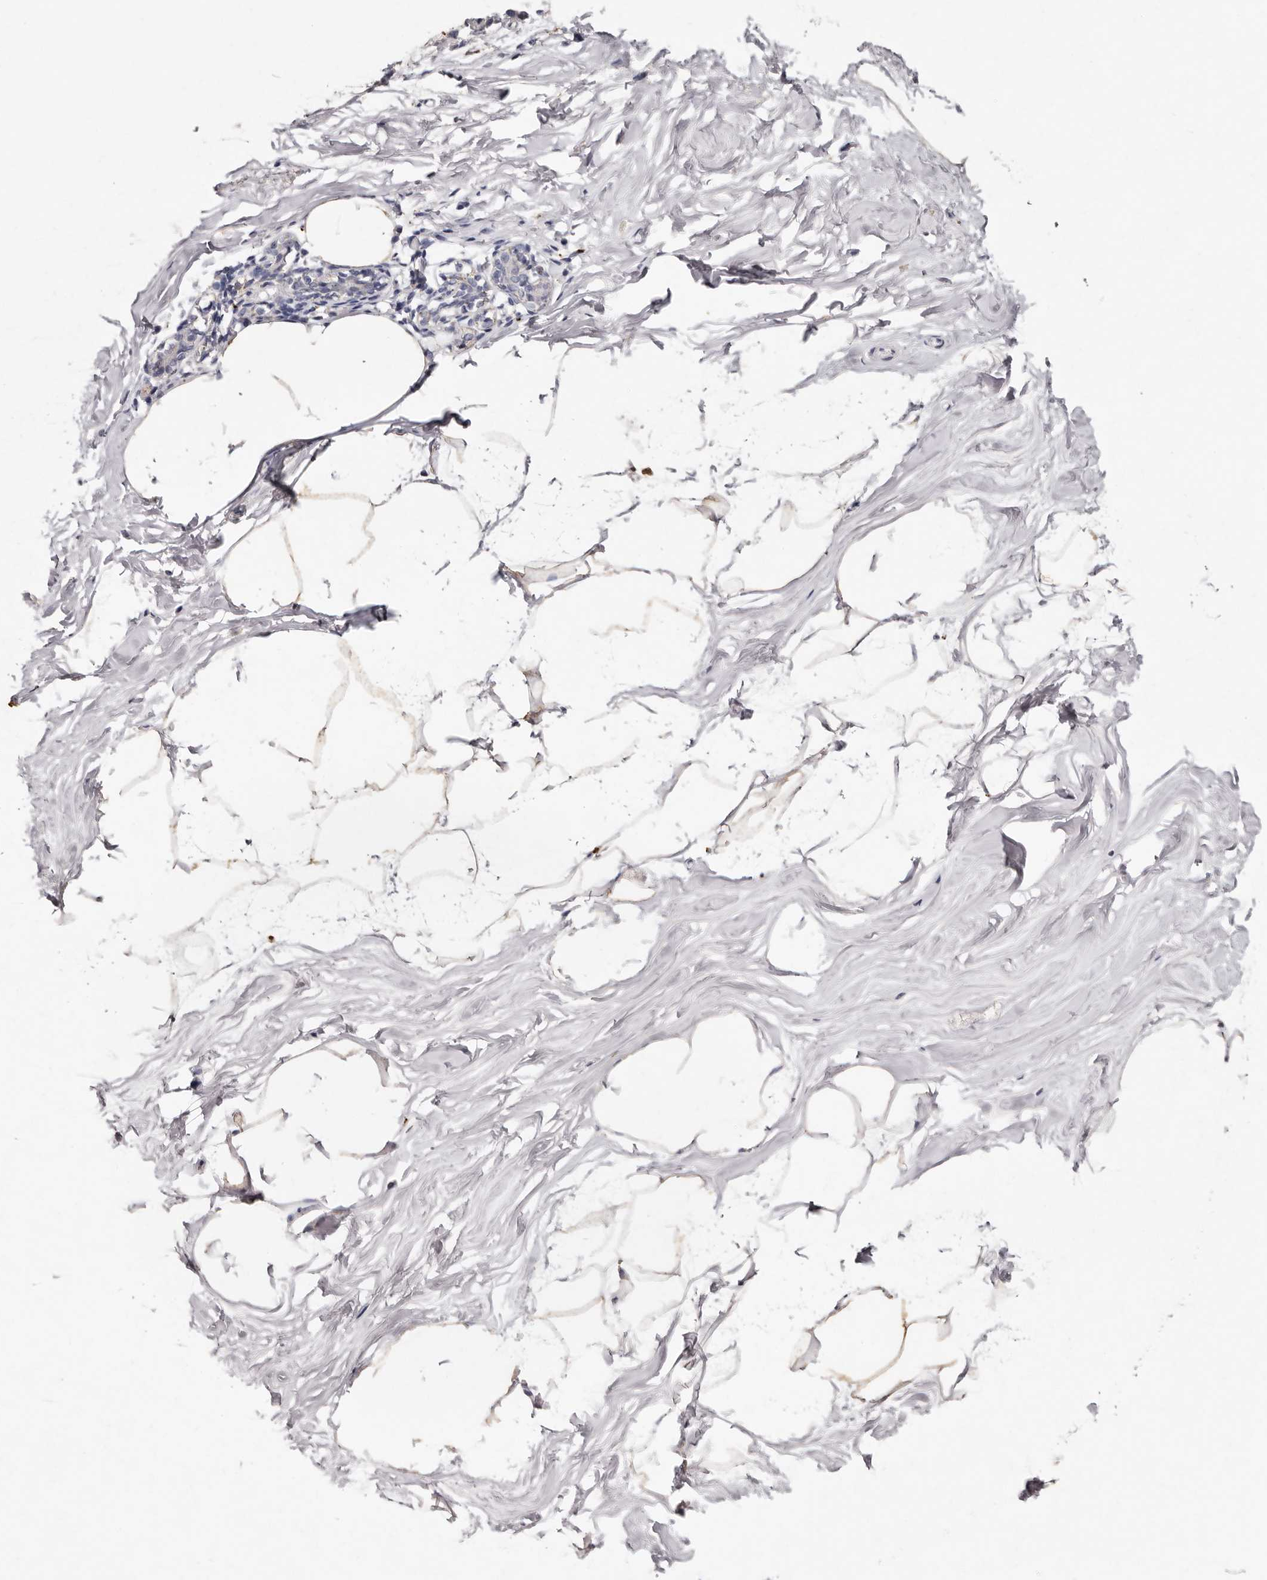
{"staining": {"intensity": "weak", "quantity": "25%-75%", "location": "cytoplasmic/membranous"}, "tissue": "breast", "cell_type": "Adipocytes", "image_type": "normal", "snomed": [{"axis": "morphology", "description": "Normal tissue, NOS"}, {"axis": "topography", "description": "Breast"}], "caption": "Adipocytes demonstrate weak cytoplasmic/membranous staining in approximately 25%-75% of cells in unremarkable breast.", "gene": "FAM185A", "patient": {"sex": "female", "age": 62}}